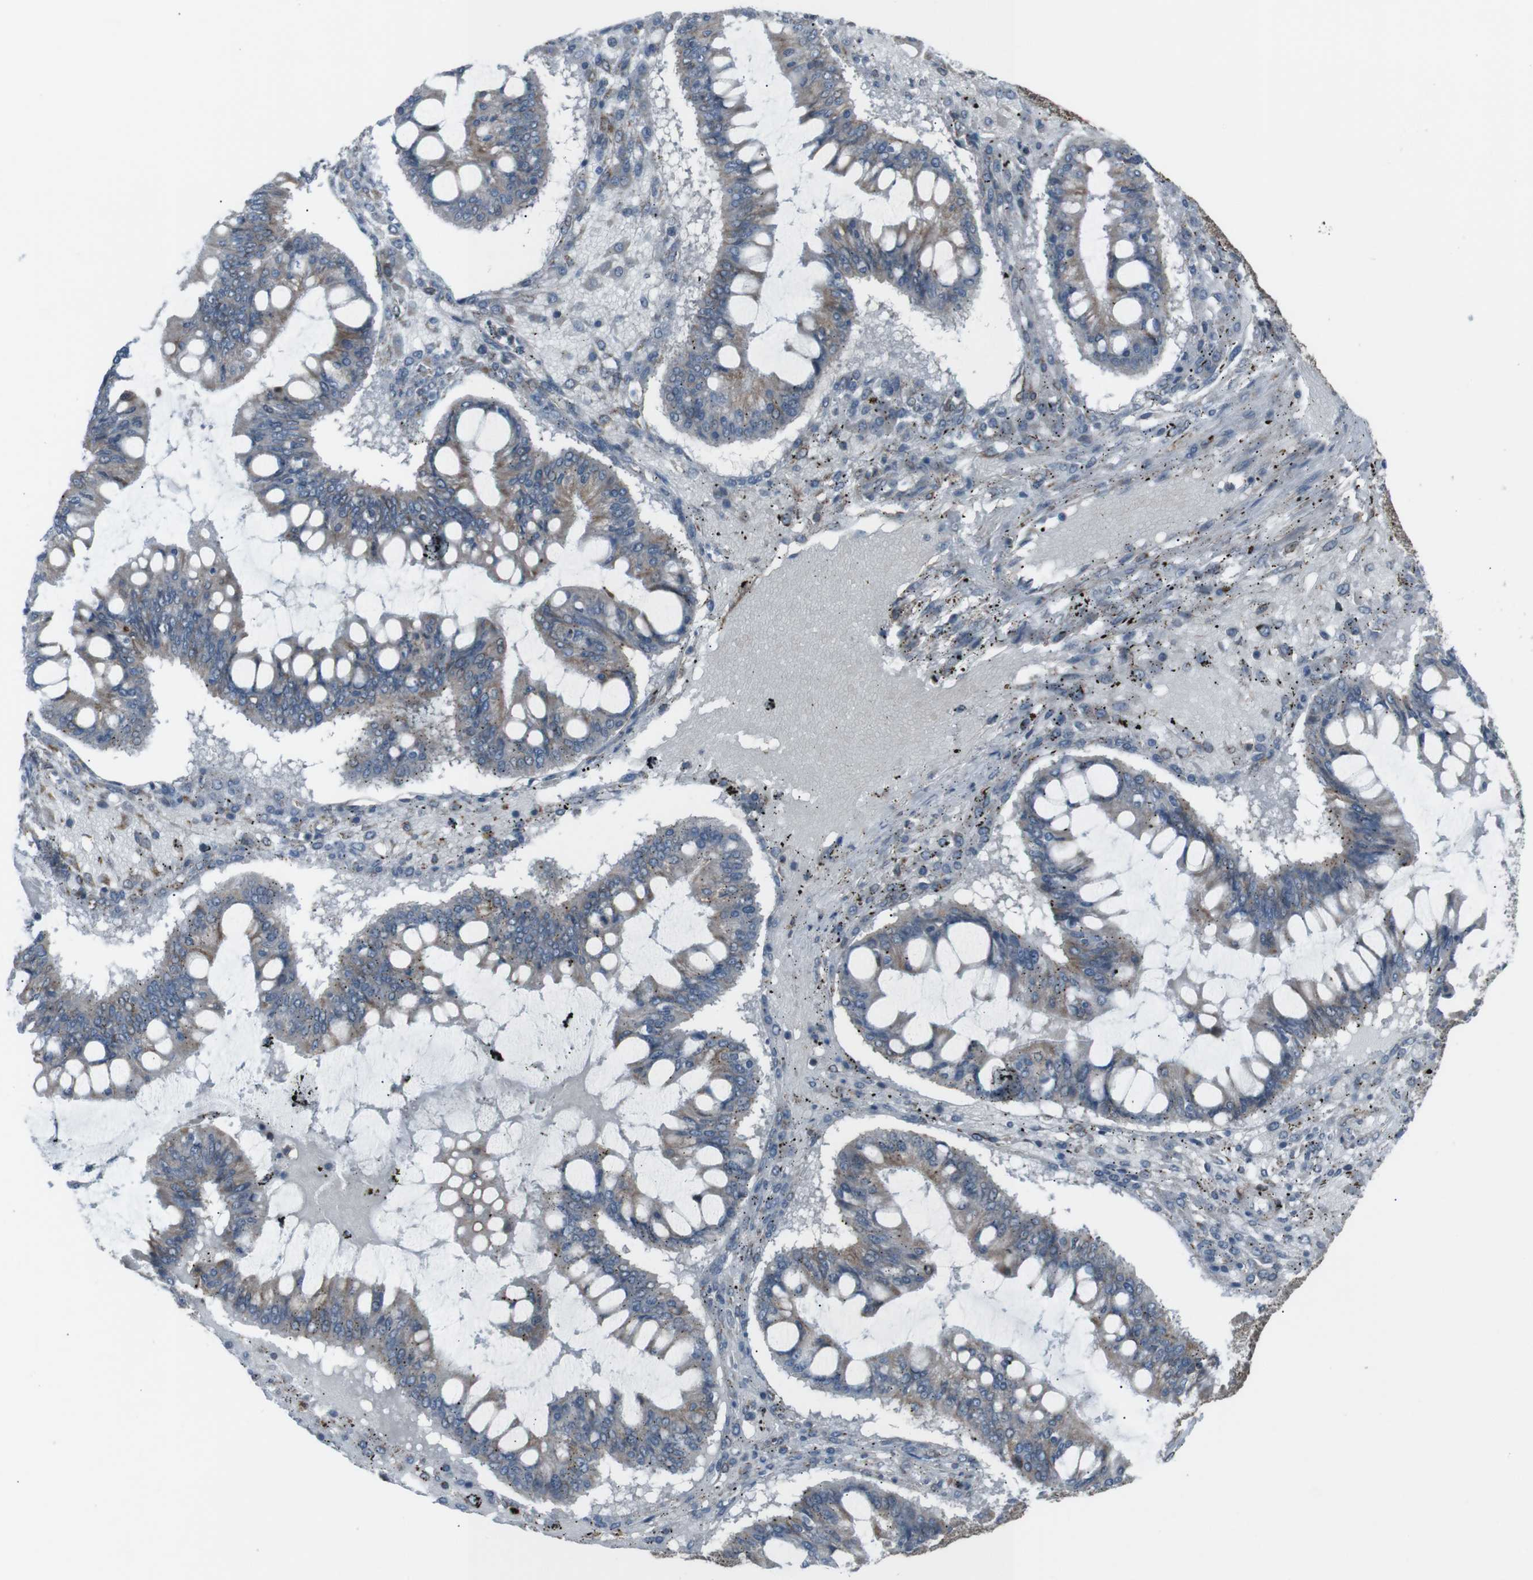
{"staining": {"intensity": "weak", "quantity": ">75%", "location": "cytoplasmic/membranous"}, "tissue": "ovarian cancer", "cell_type": "Tumor cells", "image_type": "cancer", "snomed": [{"axis": "morphology", "description": "Cystadenocarcinoma, mucinous, NOS"}, {"axis": "topography", "description": "Ovary"}], "caption": "Immunohistochemistry photomicrograph of neoplastic tissue: human ovarian cancer (mucinous cystadenocarcinoma) stained using immunohistochemistry reveals low levels of weak protein expression localized specifically in the cytoplasmic/membranous of tumor cells, appearing as a cytoplasmic/membranous brown color.", "gene": "LNPK", "patient": {"sex": "female", "age": 73}}